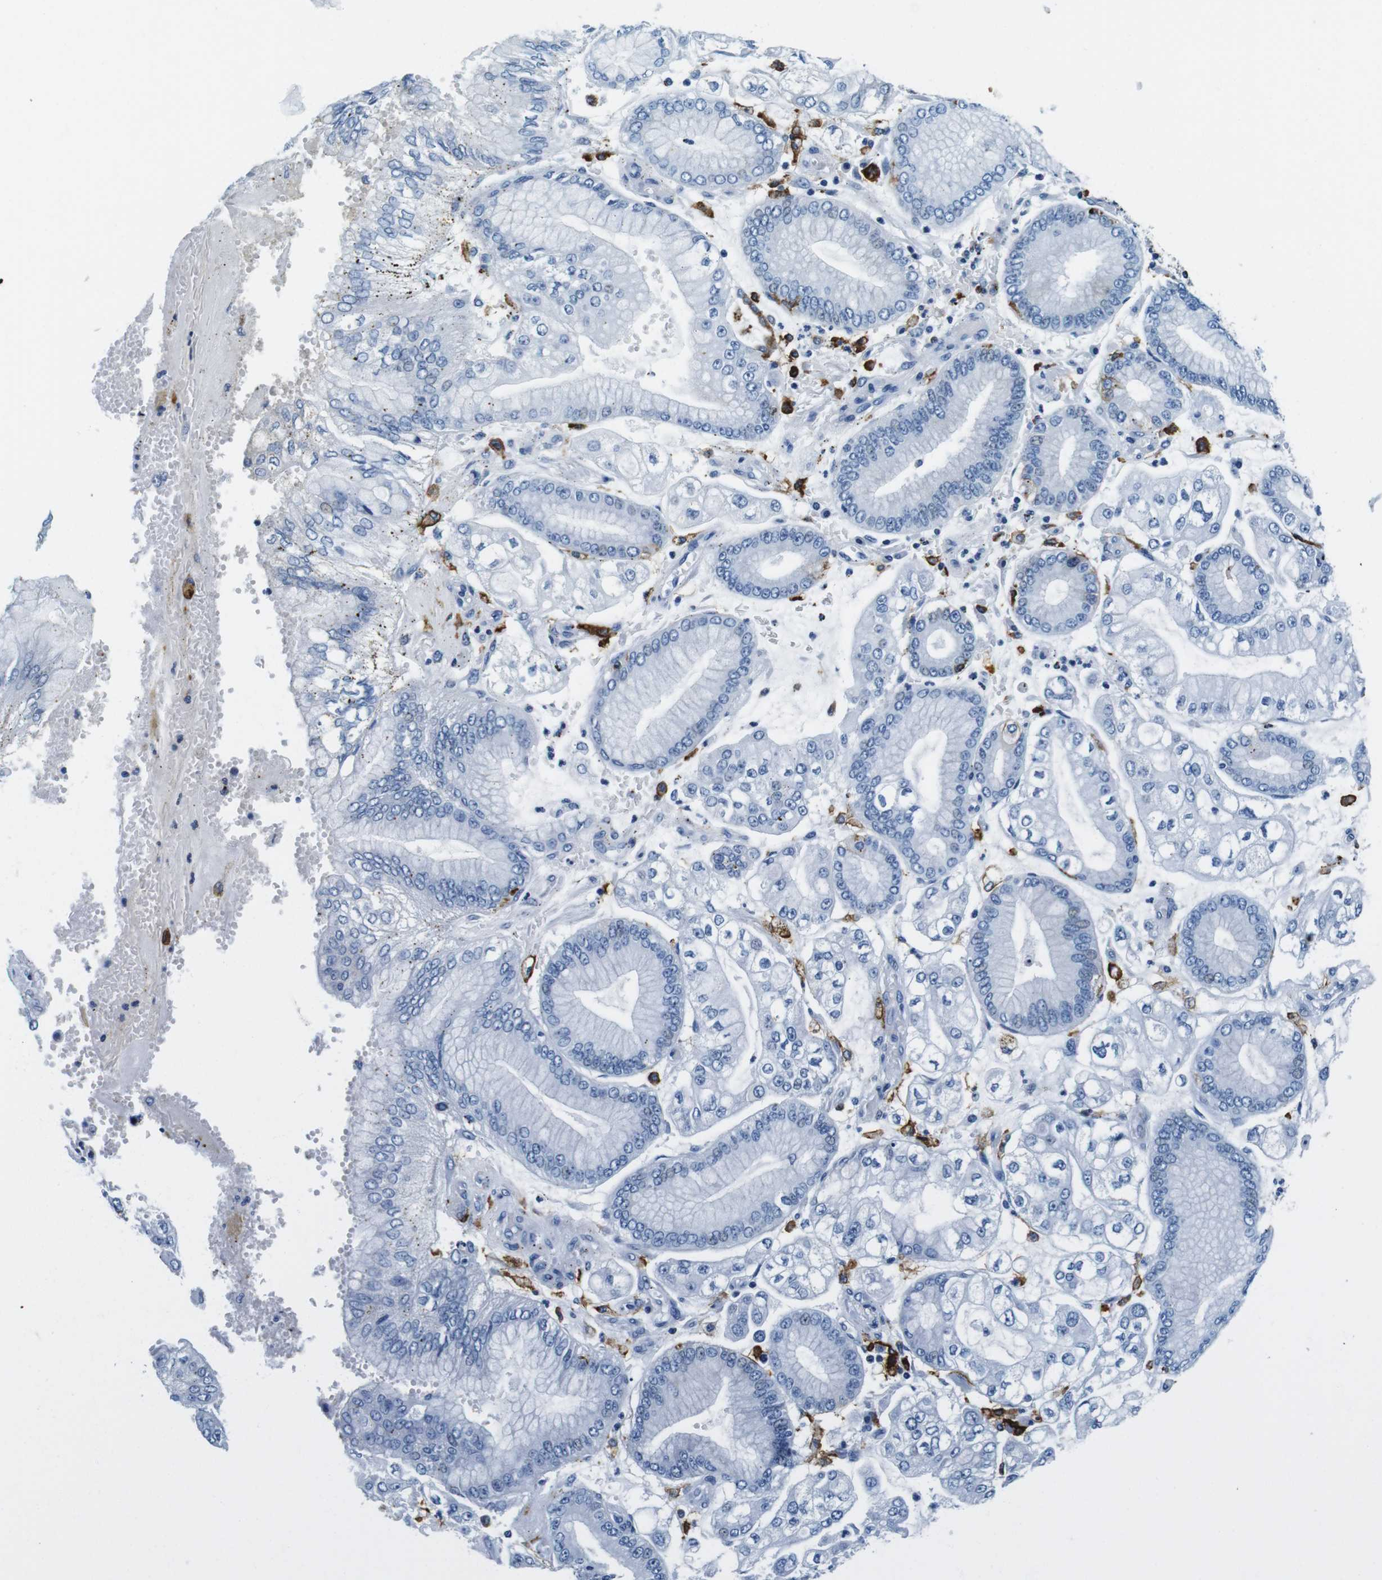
{"staining": {"intensity": "negative", "quantity": "none", "location": "none"}, "tissue": "stomach cancer", "cell_type": "Tumor cells", "image_type": "cancer", "snomed": [{"axis": "morphology", "description": "Adenocarcinoma, NOS"}, {"axis": "topography", "description": "Stomach"}], "caption": "Immunohistochemistry image of neoplastic tissue: stomach adenocarcinoma stained with DAB exhibits no significant protein staining in tumor cells.", "gene": "HLA-DRB1", "patient": {"sex": "male", "age": 76}}